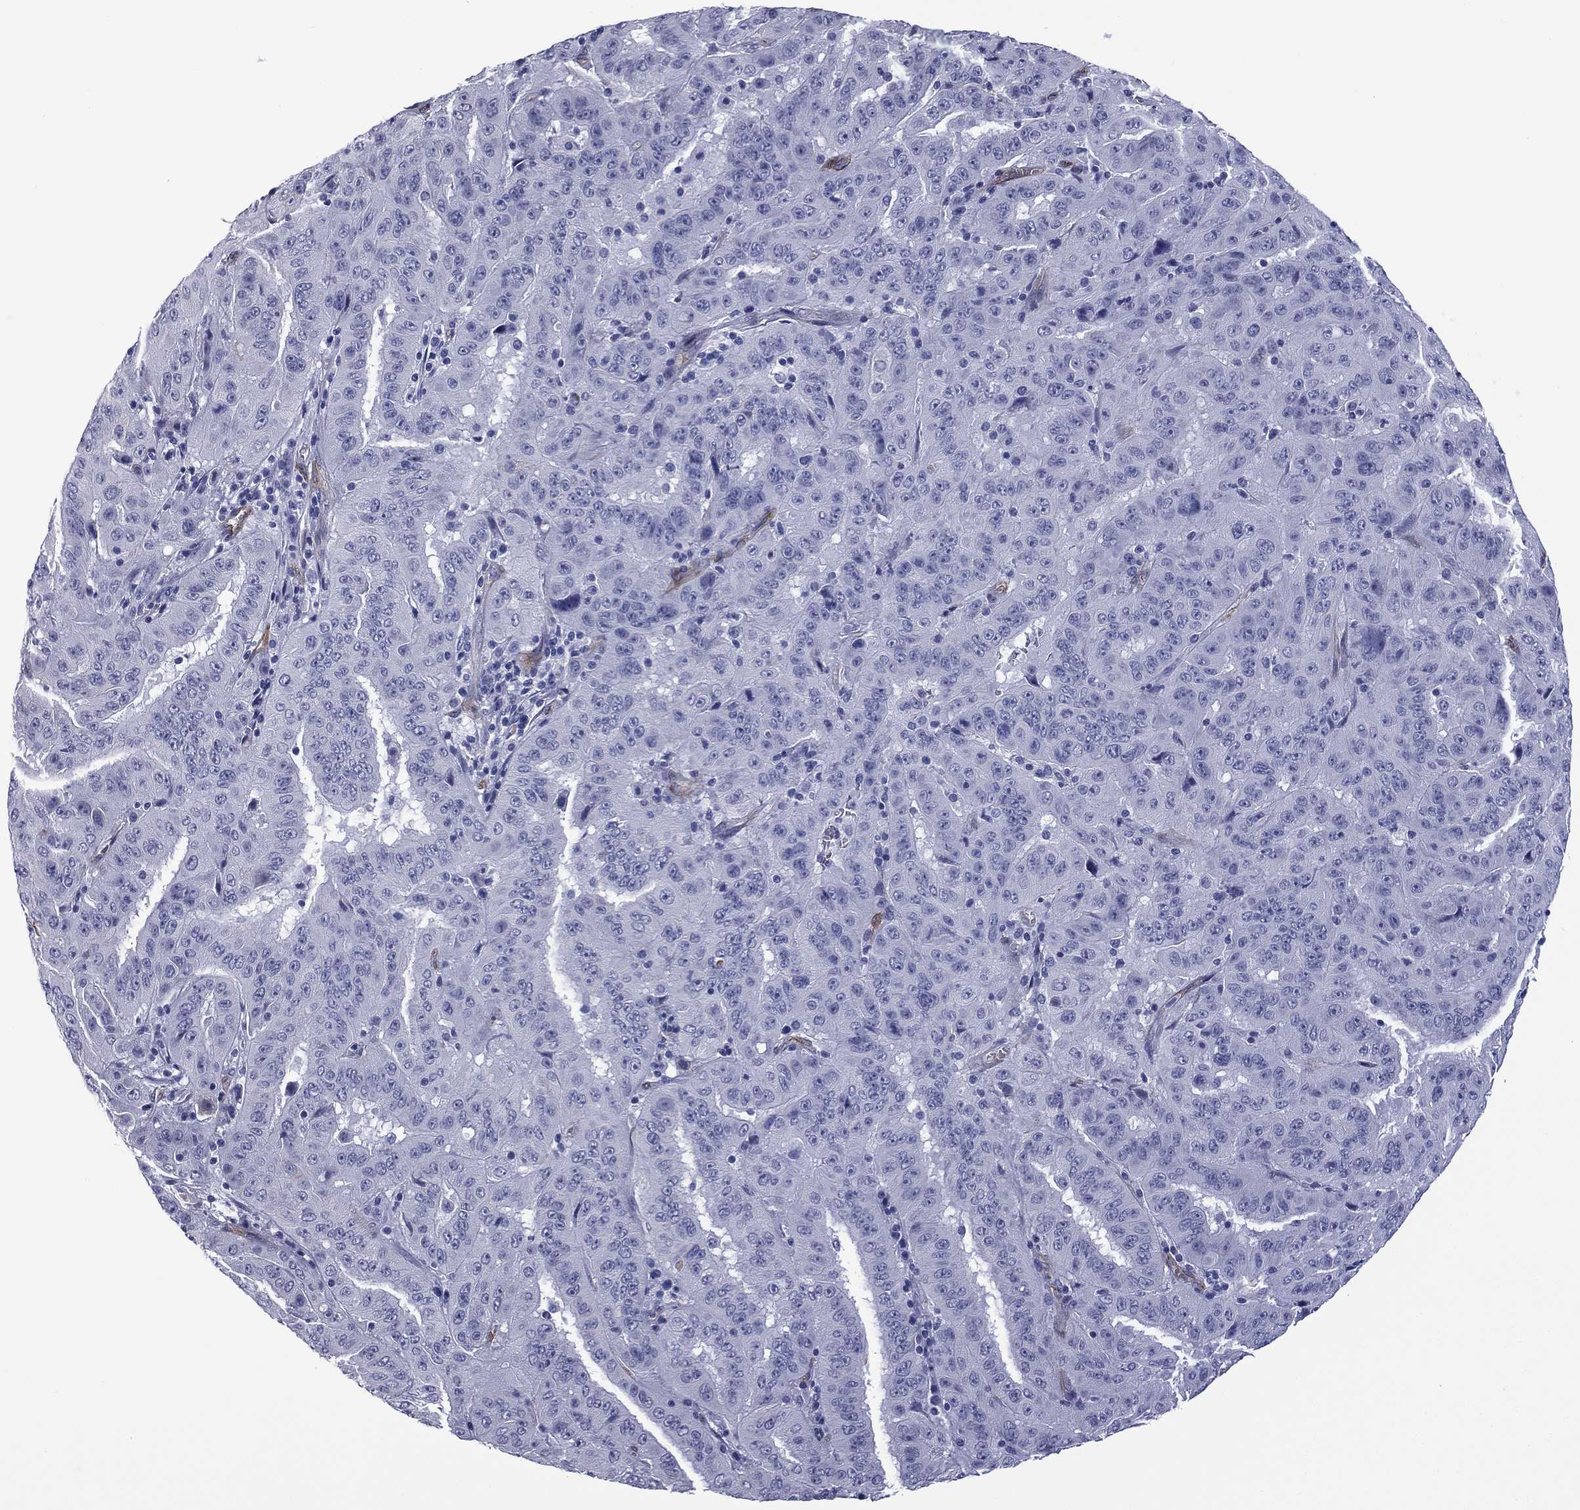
{"staining": {"intensity": "negative", "quantity": "none", "location": "none"}, "tissue": "pancreatic cancer", "cell_type": "Tumor cells", "image_type": "cancer", "snomed": [{"axis": "morphology", "description": "Adenocarcinoma, NOS"}, {"axis": "topography", "description": "Pancreas"}], "caption": "An image of pancreatic cancer stained for a protein exhibits no brown staining in tumor cells.", "gene": "CAVIN3", "patient": {"sex": "male", "age": 63}}